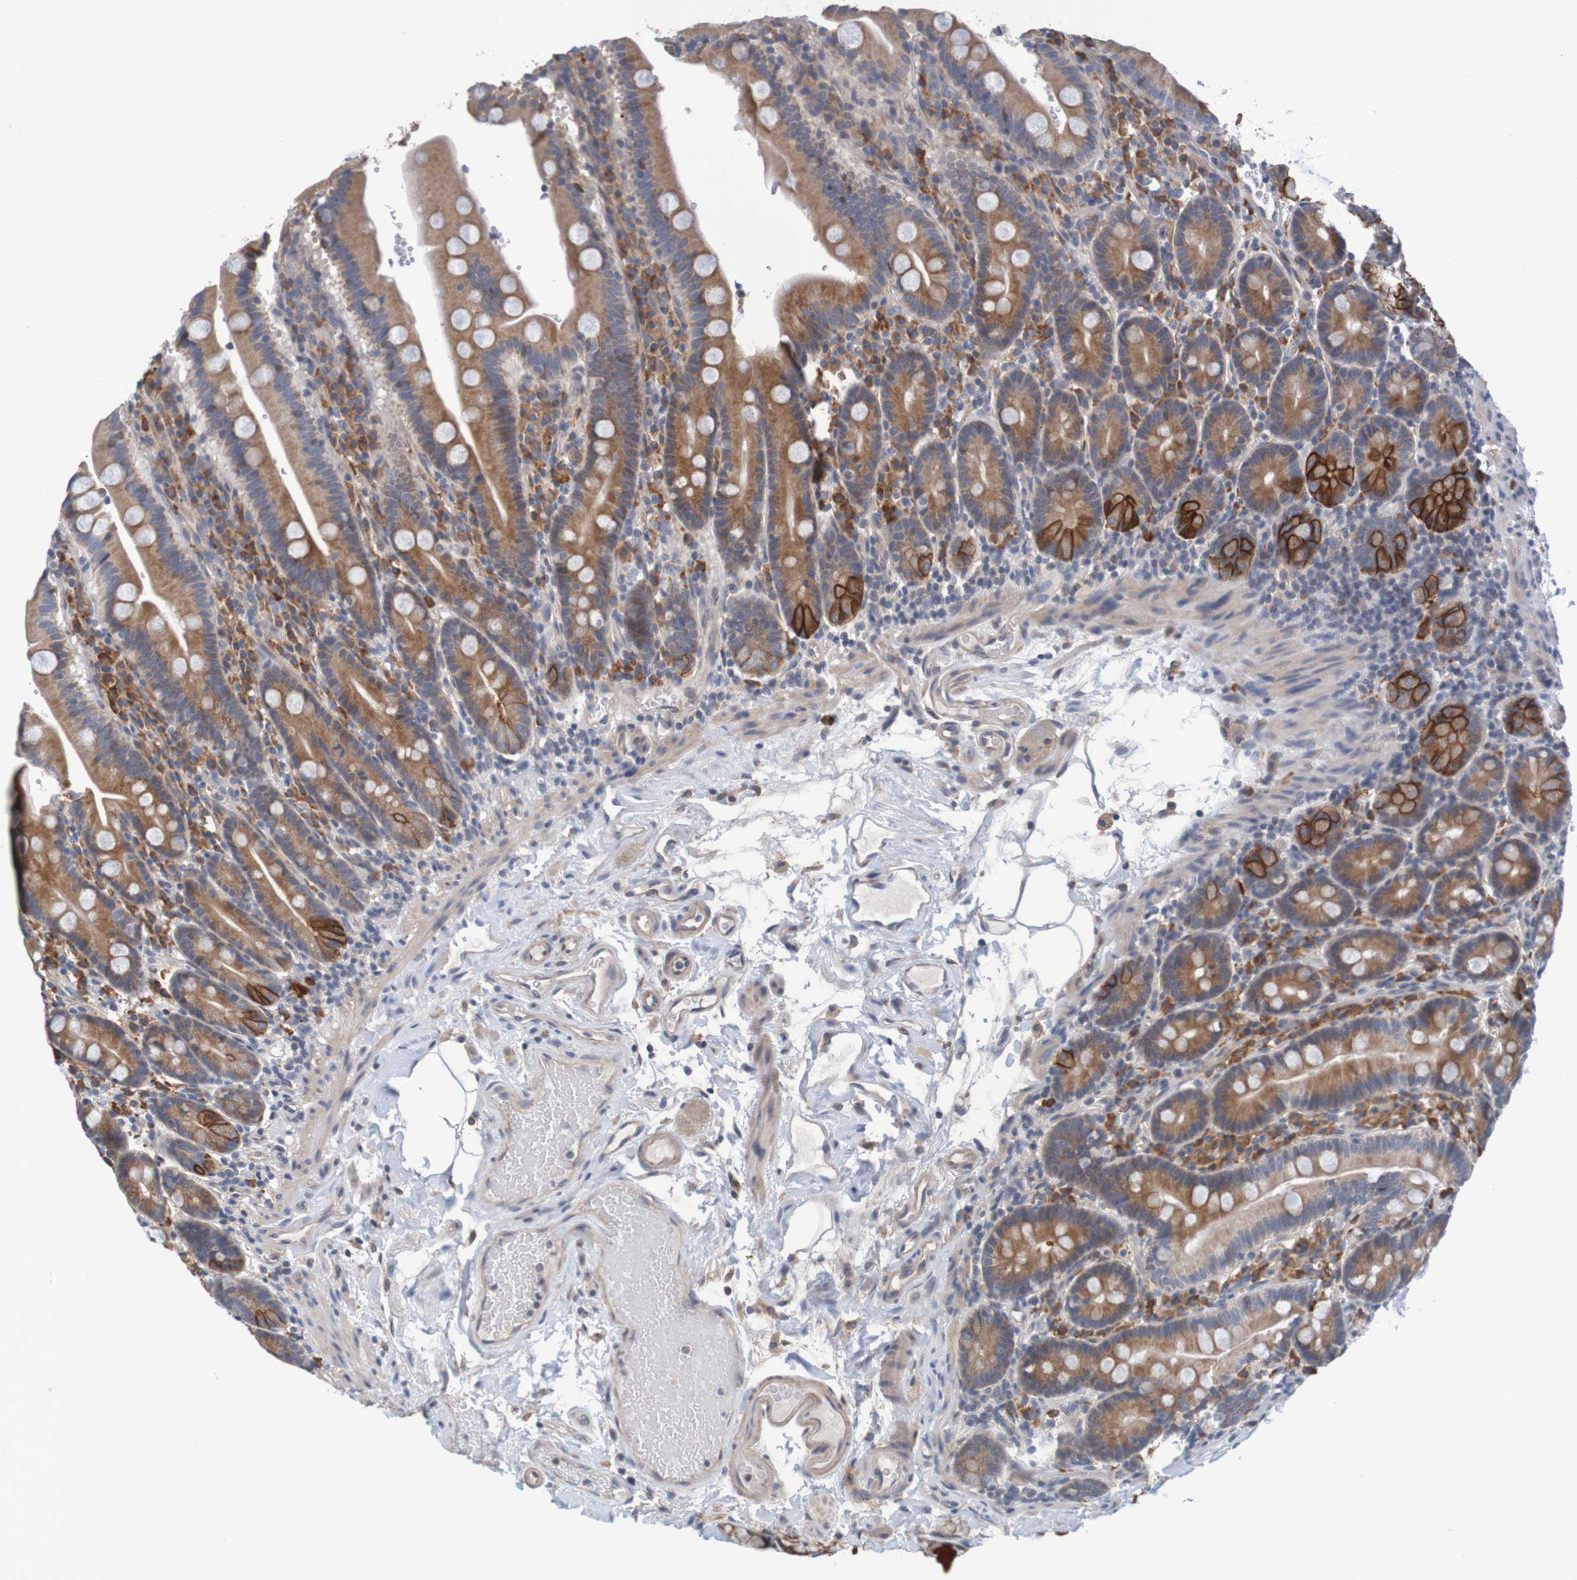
{"staining": {"intensity": "moderate", "quantity": ">75%", "location": "cytoplasmic/membranous"}, "tissue": "duodenum", "cell_type": "Glandular cells", "image_type": "normal", "snomed": [{"axis": "morphology", "description": "Normal tissue, NOS"}, {"axis": "topography", "description": "Small intestine, NOS"}], "caption": "Immunohistochemistry (IHC) image of unremarkable human duodenum stained for a protein (brown), which reveals medium levels of moderate cytoplasmic/membranous expression in about >75% of glandular cells.", "gene": "CLDN18", "patient": {"sex": "female", "age": 71}}